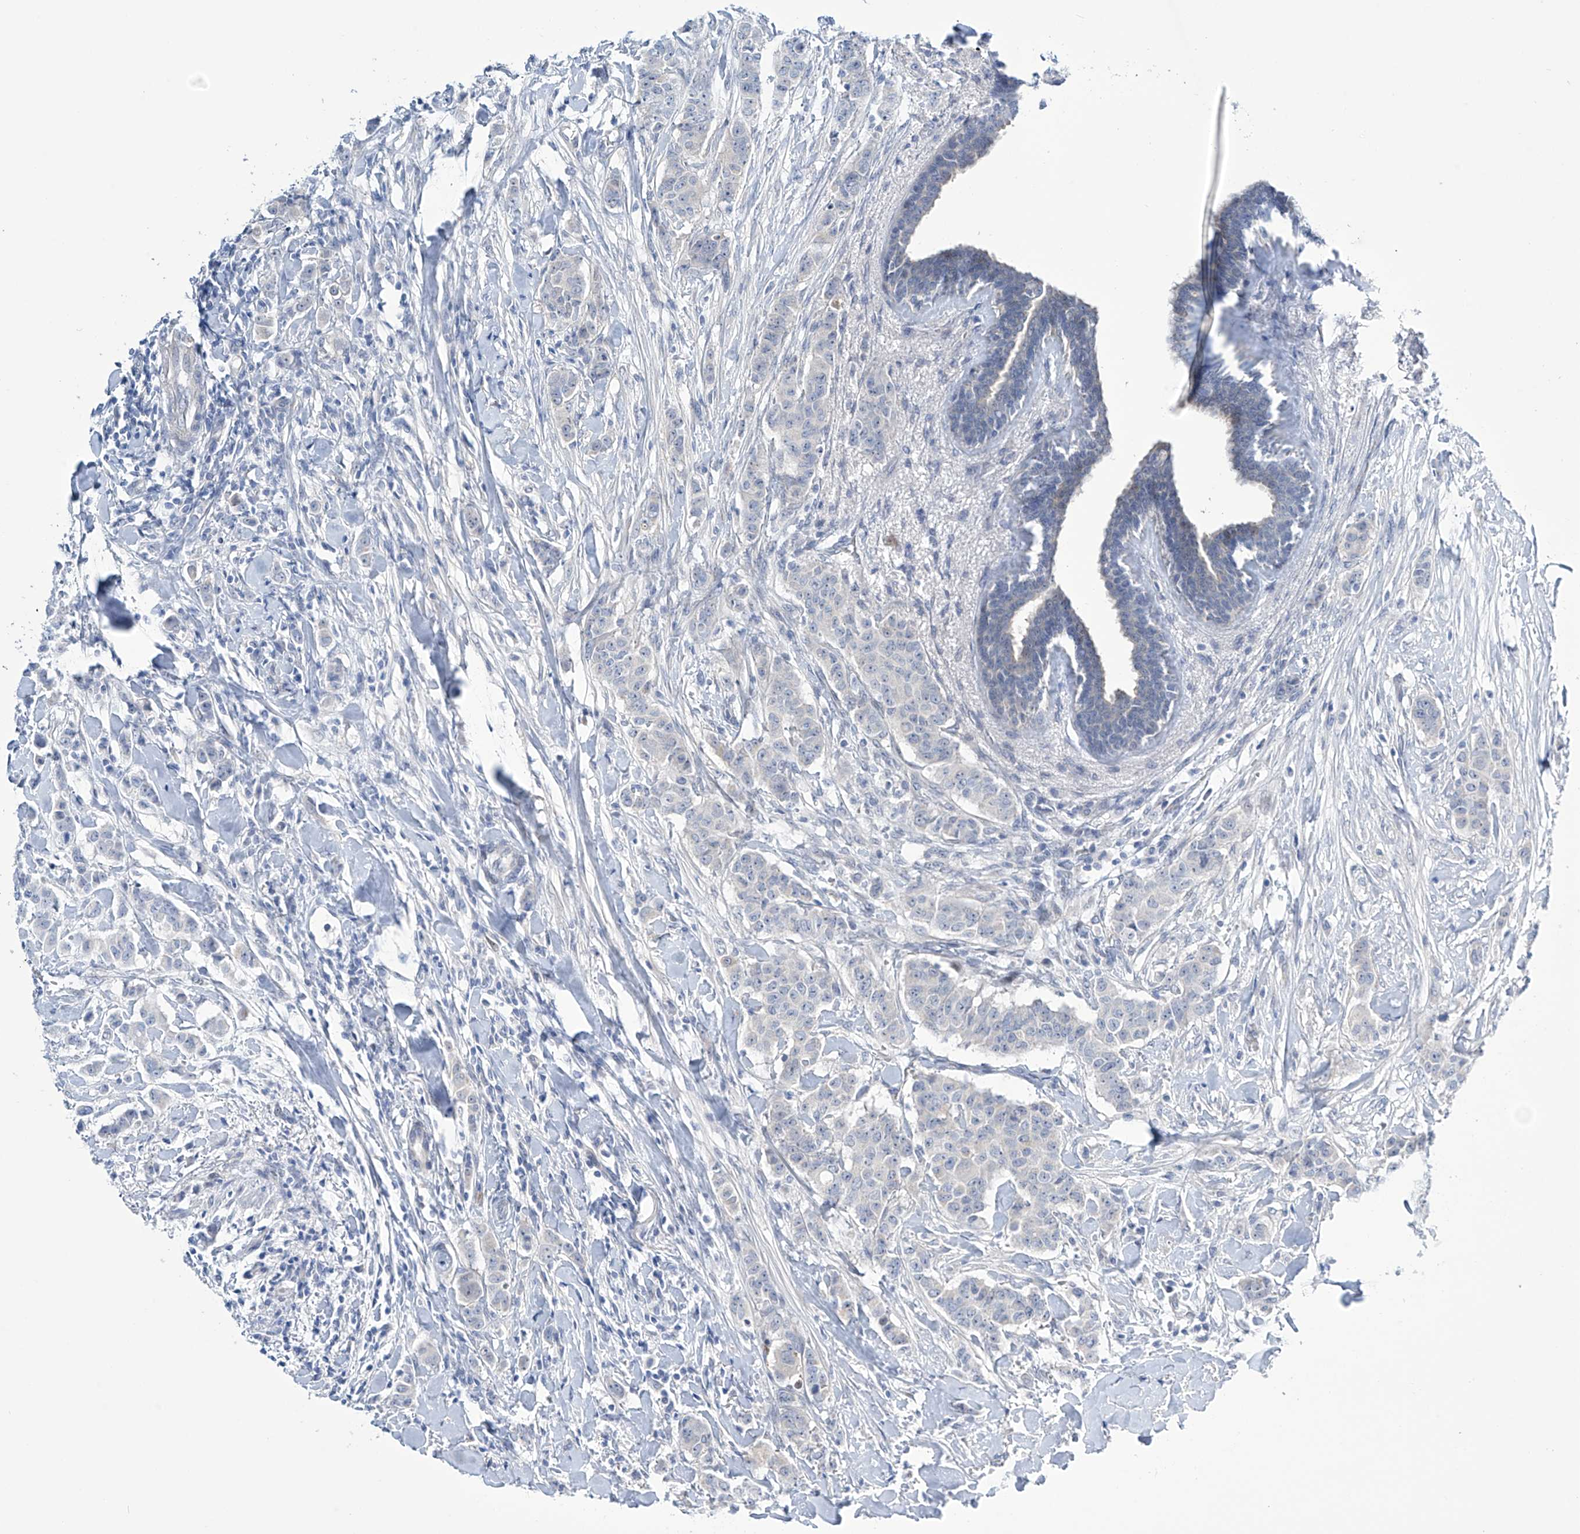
{"staining": {"intensity": "negative", "quantity": "none", "location": "none"}, "tissue": "breast cancer", "cell_type": "Tumor cells", "image_type": "cancer", "snomed": [{"axis": "morphology", "description": "Duct carcinoma"}, {"axis": "topography", "description": "Breast"}], "caption": "Infiltrating ductal carcinoma (breast) stained for a protein using immunohistochemistry (IHC) displays no positivity tumor cells.", "gene": "TRIM60", "patient": {"sex": "female", "age": 40}}